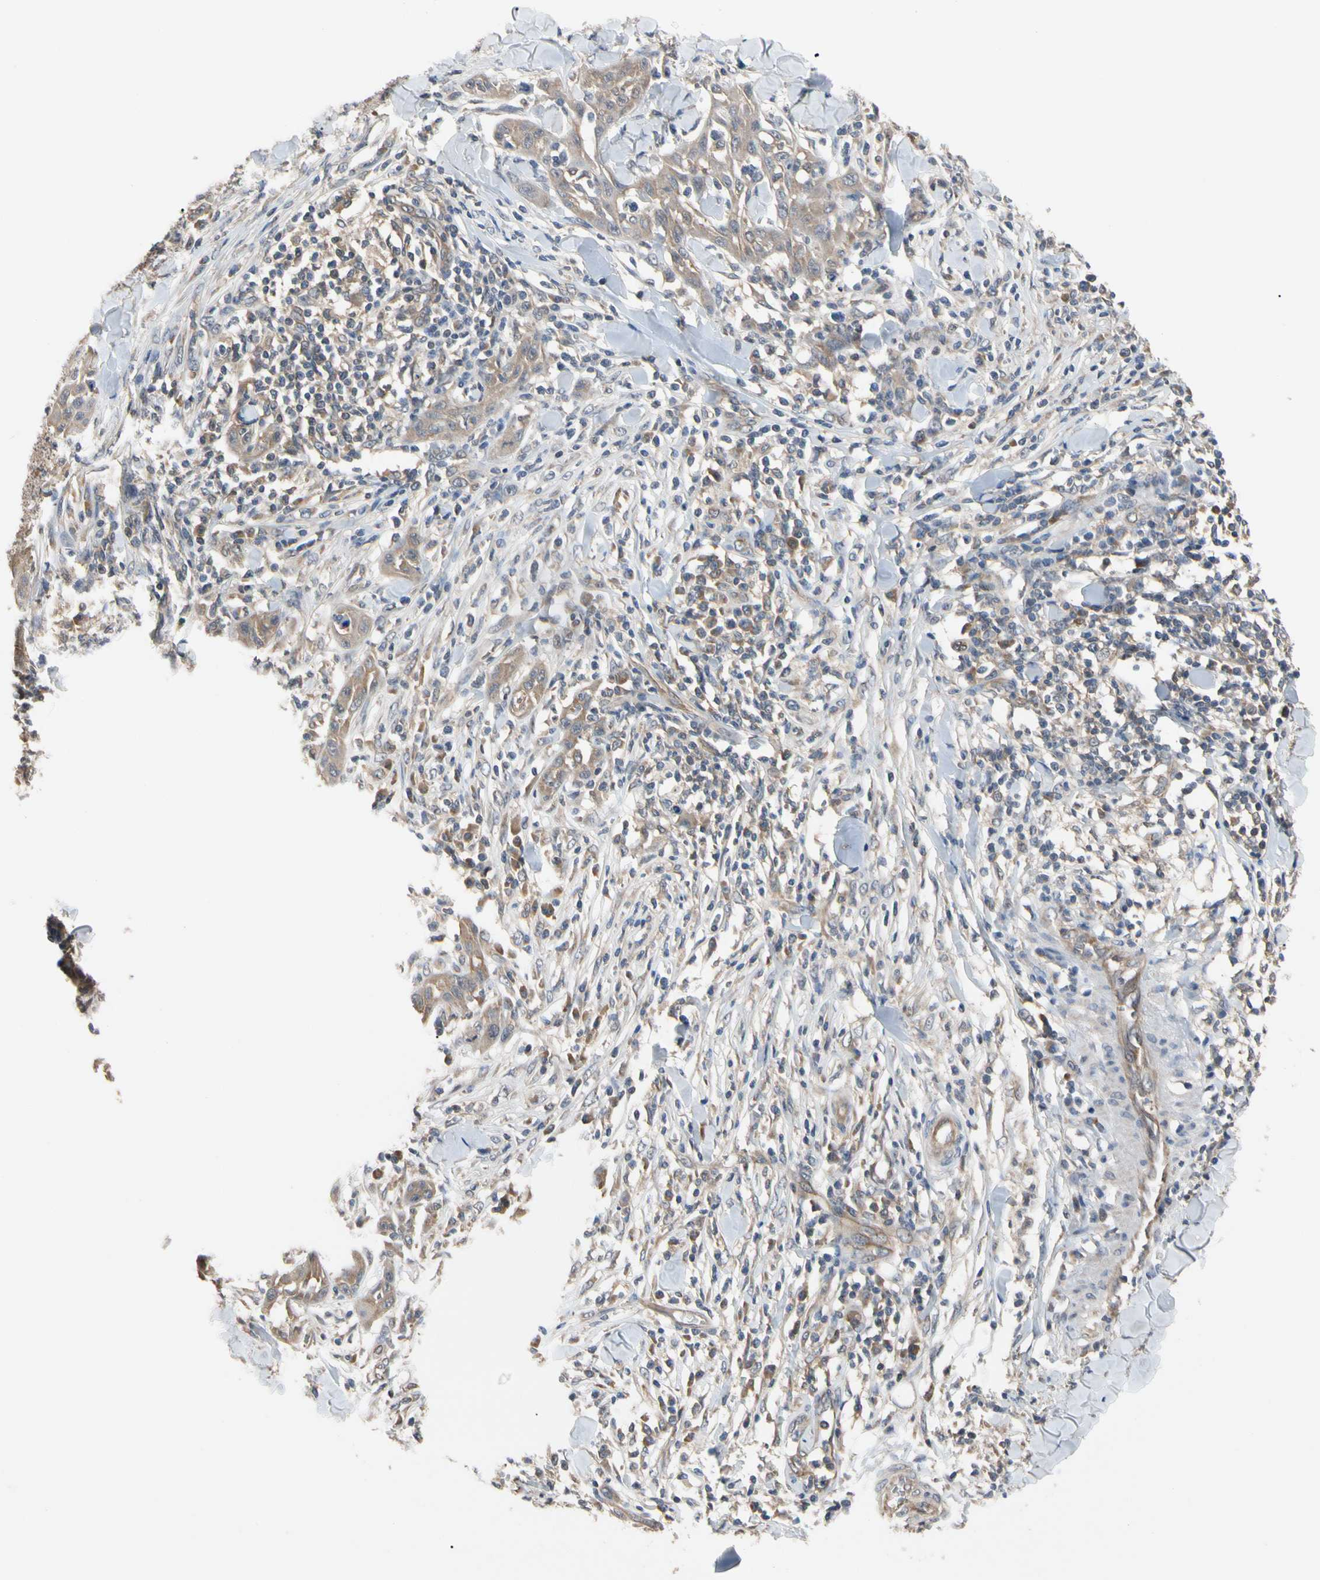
{"staining": {"intensity": "moderate", "quantity": ">75%", "location": "cytoplasmic/membranous"}, "tissue": "skin cancer", "cell_type": "Tumor cells", "image_type": "cancer", "snomed": [{"axis": "morphology", "description": "Squamous cell carcinoma, NOS"}, {"axis": "topography", "description": "Skin"}], "caption": "IHC of squamous cell carcinoma (skin) exhibits medium levels of moderate cytoplasmic/membranous expression in about >75% of tumor cells.", "gene": "DPP8", "patient": {"sex": "male", "age": 24}}